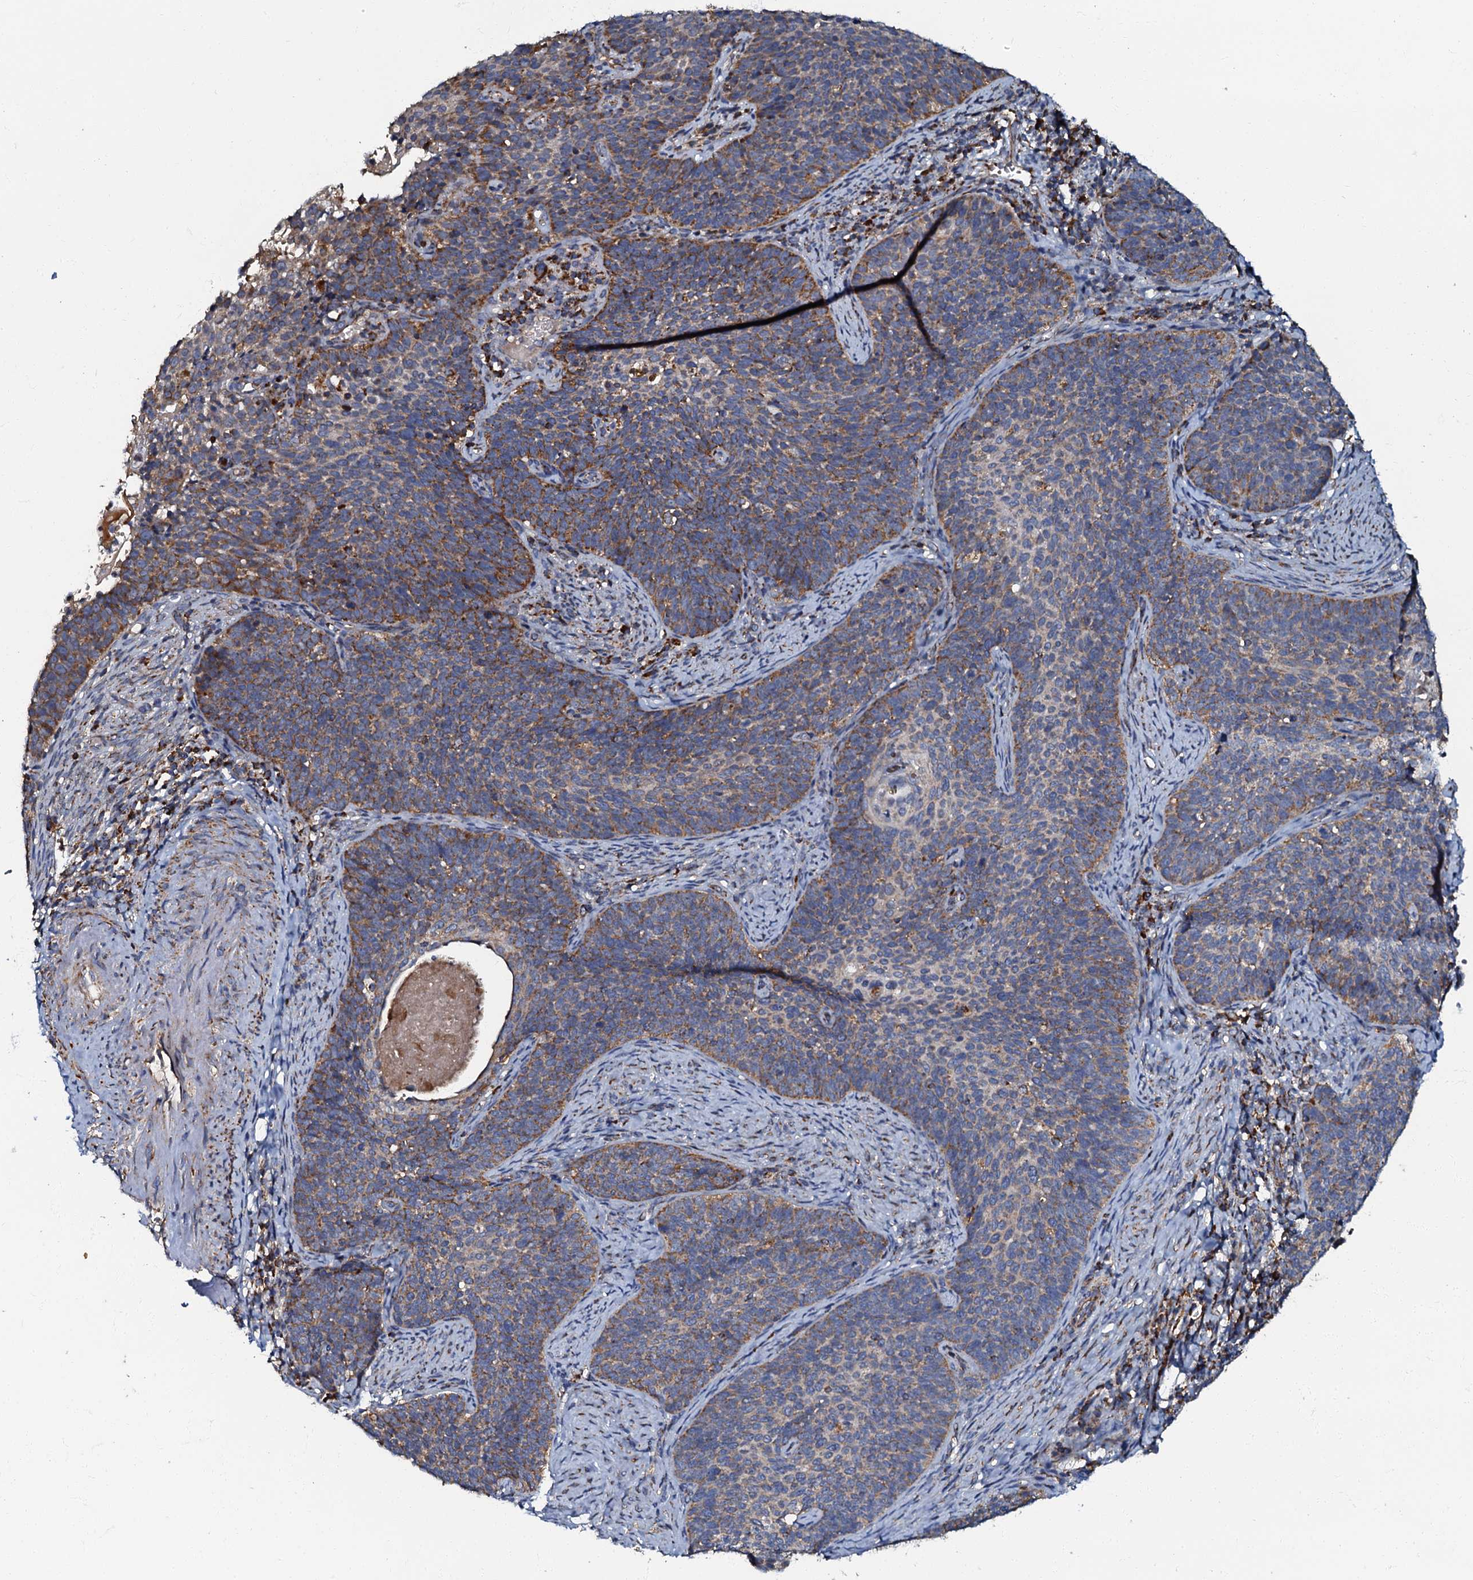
{"staining": {"intensity": "moderate", "quantity": ">75%", "location": "cytoplasmic/membranous"}, "tissue": "cervical cancer", "cell_type": "Tumor cells", "image_type": "cancer", "snomed": [{"axis": "morphology", "description": "Normal tissue, NOS"}, {"axis": "morphology", "description": "Squamous cell carcinoma, NOS"}, {"axis": "topography", "description": "Cervix"}], "caption": "Human squamous cell carcinoma (cervical) stained with a protein marker shows moderate staining in tumor cells.", "gene": "NDUFA12", "patient": {"sex": "female", "age": 39}}